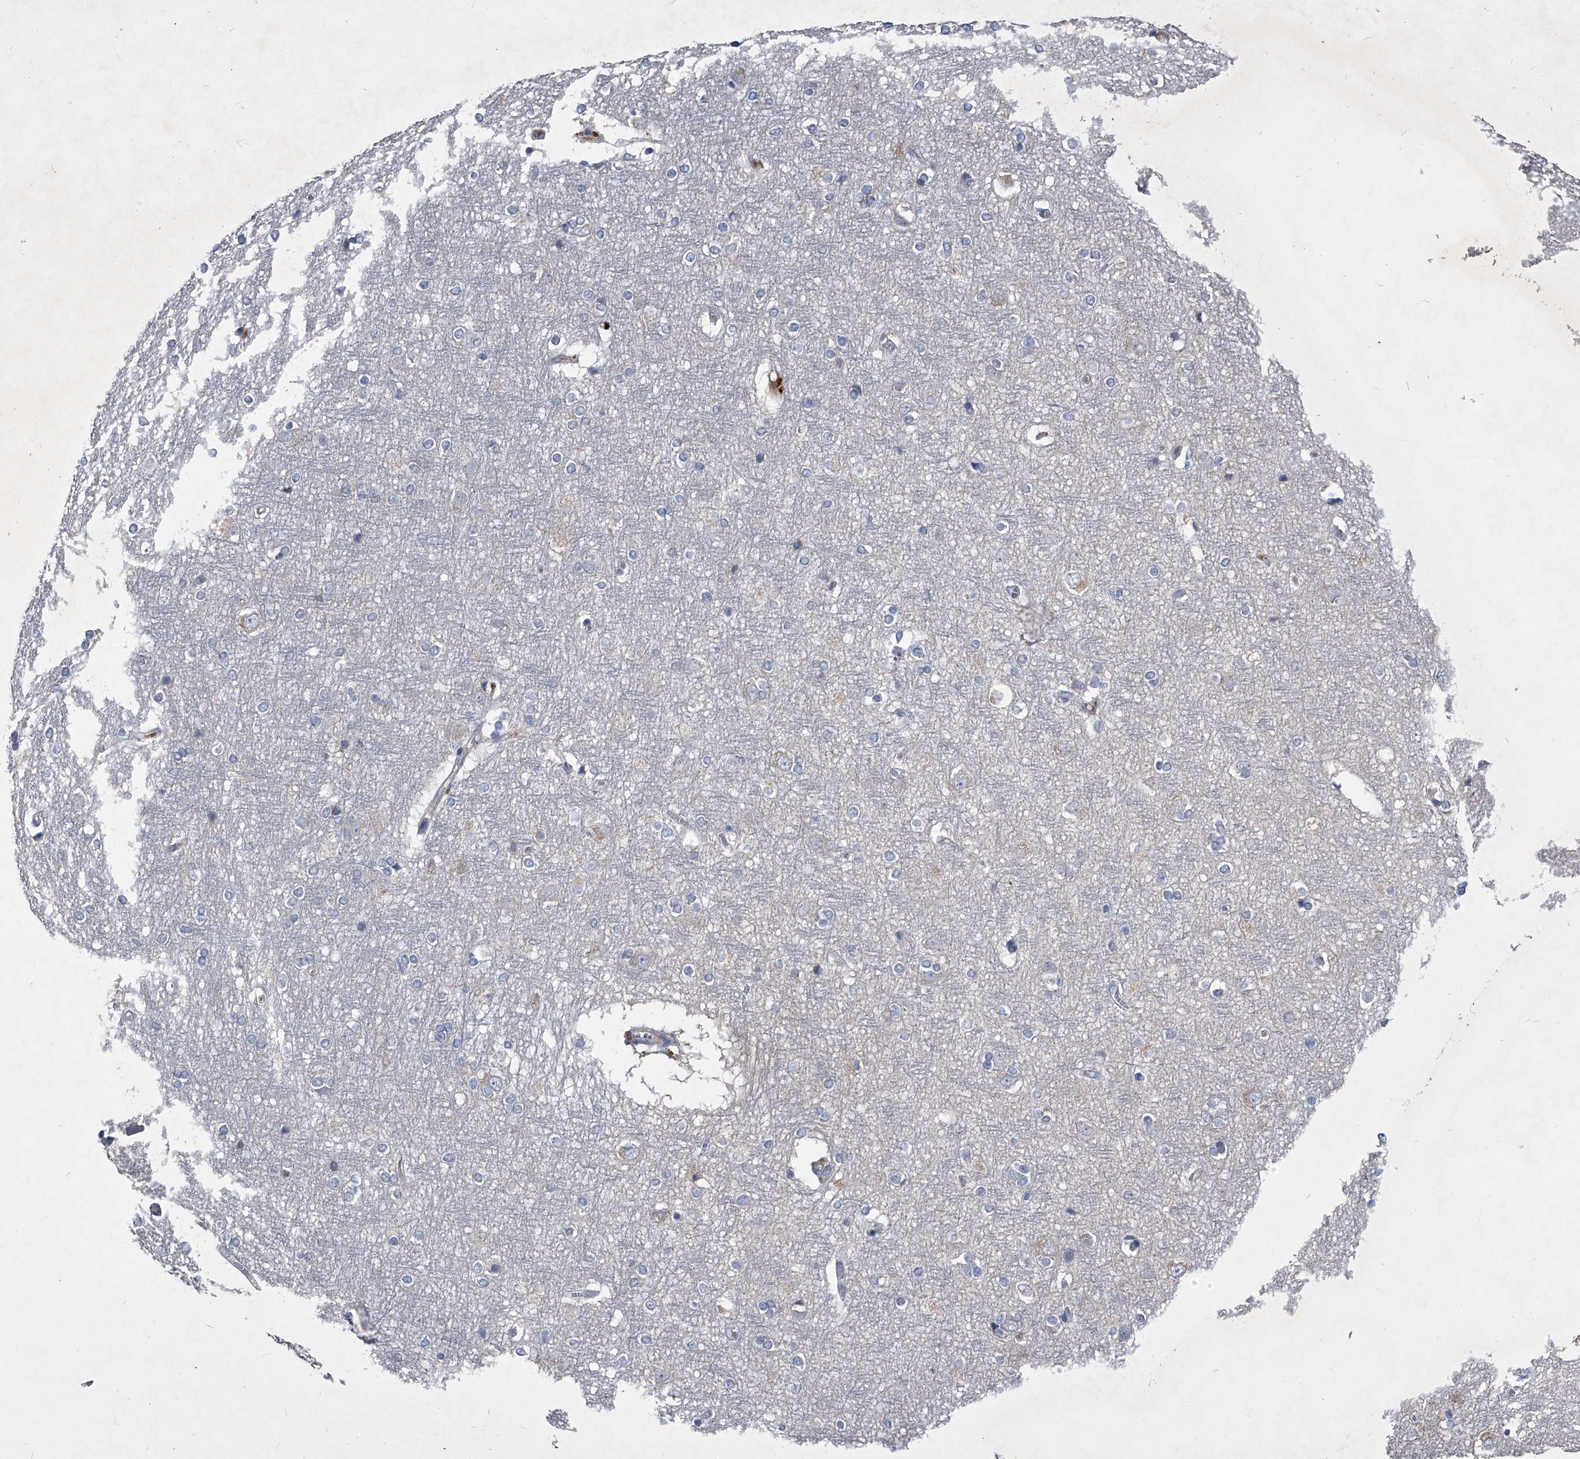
{"staining": {"intensity": "negative", "quantity": "none", "location": "none"}, "tissue": "cerebral cortex", "cell_type": "Endothelial cells", "image_type": "normal", "snomed": [{"axis": "morphology", "description": "Normal tissue, NOS"}, {"axis": "topography", "description": "Cerebral cortex"}], "caption": "DAB (3,3'-diaminobenzidine) immunohistochemical staining of benign human cerebral cortex demonstrates no significant expression in endothelial cells. (DAB (3,3'-diaminobenzidine) immunohistochemistry (IHC), high magnification).", "gene": "CCR4", "patient": {"sex": "male", "age": 54}}